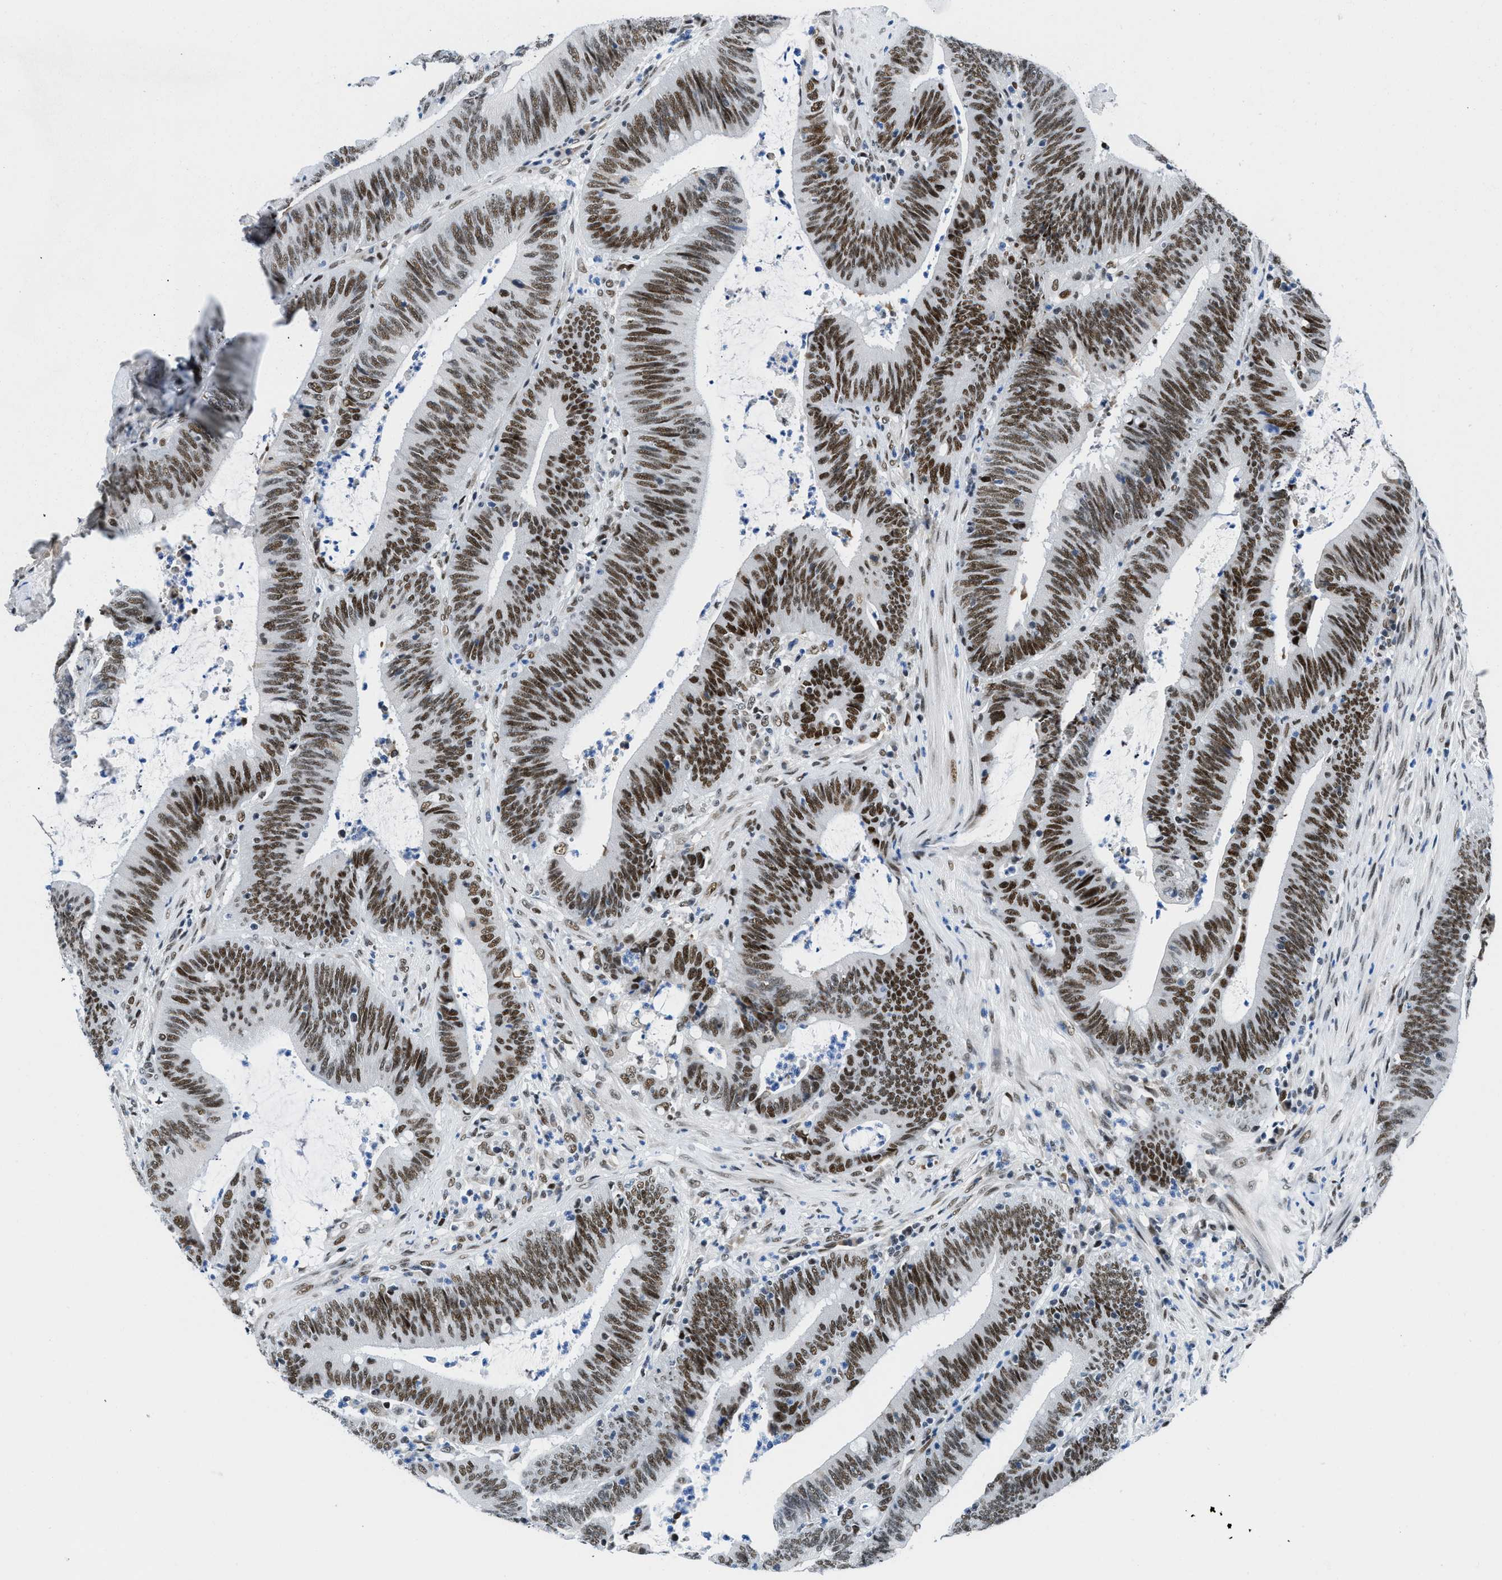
{"staining": {"intensity": "strong", "quantity": ">75%", "location": "nuclear"}, "tissue": "colorectal cancer", "cell_type": "Tumor cells", "image_type": "cancer", "snomed": [{"axis": "morphology", "description": "Normal tissue, NOS"}, {"axis": "morphology", "description": "Adenocarcinoma, NOS"}, {"axis": "topography", "description": "Rectum"}], "caption": "Protein analysis of adenocarcinoma (colorectal) tissue demonstrates strong nuclear positivity in about >75% of tumor cells.", "gene": "SMARCAD1", "patient": {"sex": "female", "age": 66}}